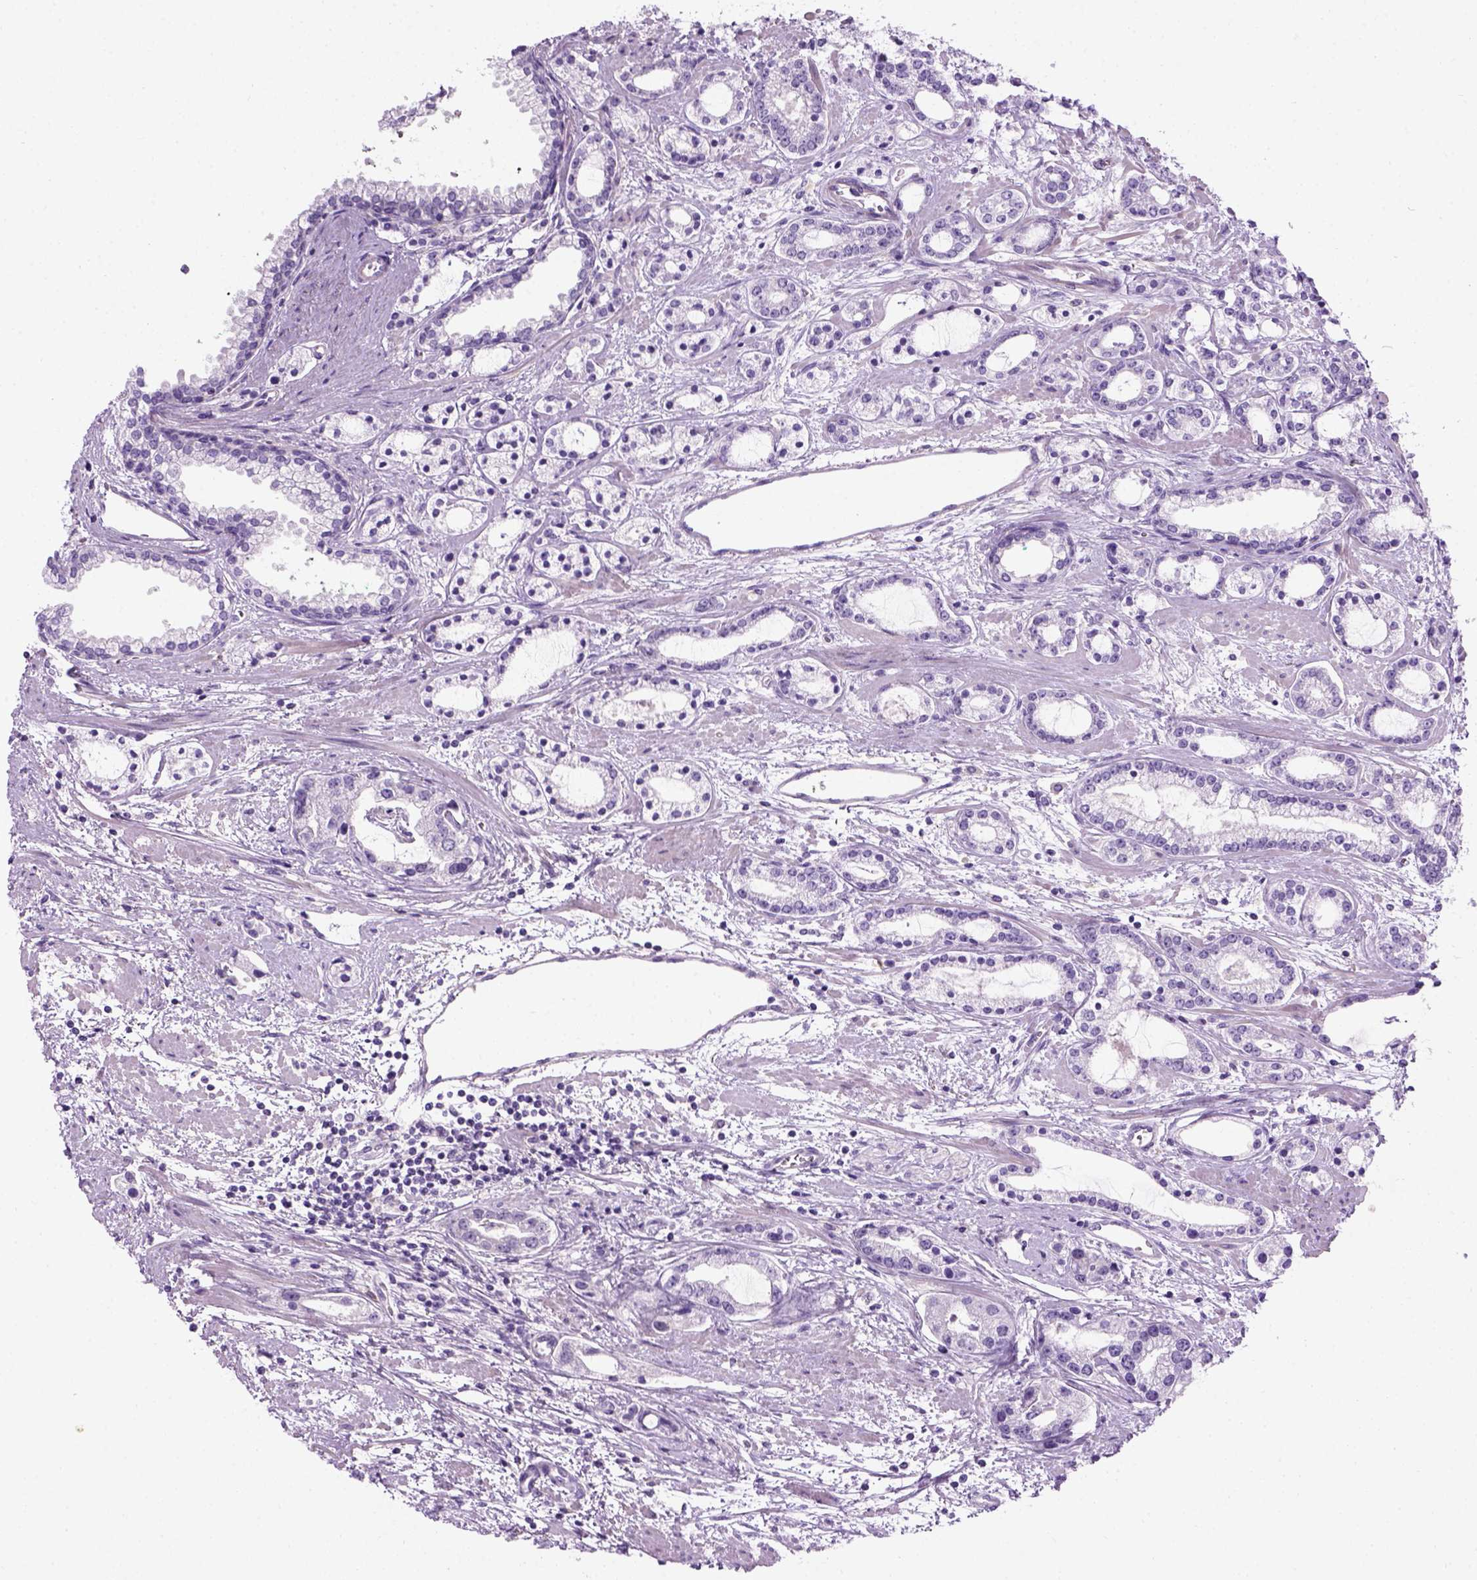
{"staining": {"intensity": "negative", "quantity": "none", "location": "none"}, "tissue": "prostate cancer", "cell_type": "Tumor cells", "image_type": "cancer", "snomed": [{"axis": "morphology", "description": "Adenocarcinoma, Medium grade"}, {"axis": "topography", "description": "Prostate"}], "caption": "Tumor cells are negative for protein expression in human adenocarcinoma (medium-grade) (prostate). Nuclei are stained in blue.", "gene": "GABRB2", "patient": {"sex": "male", "age": 57}}